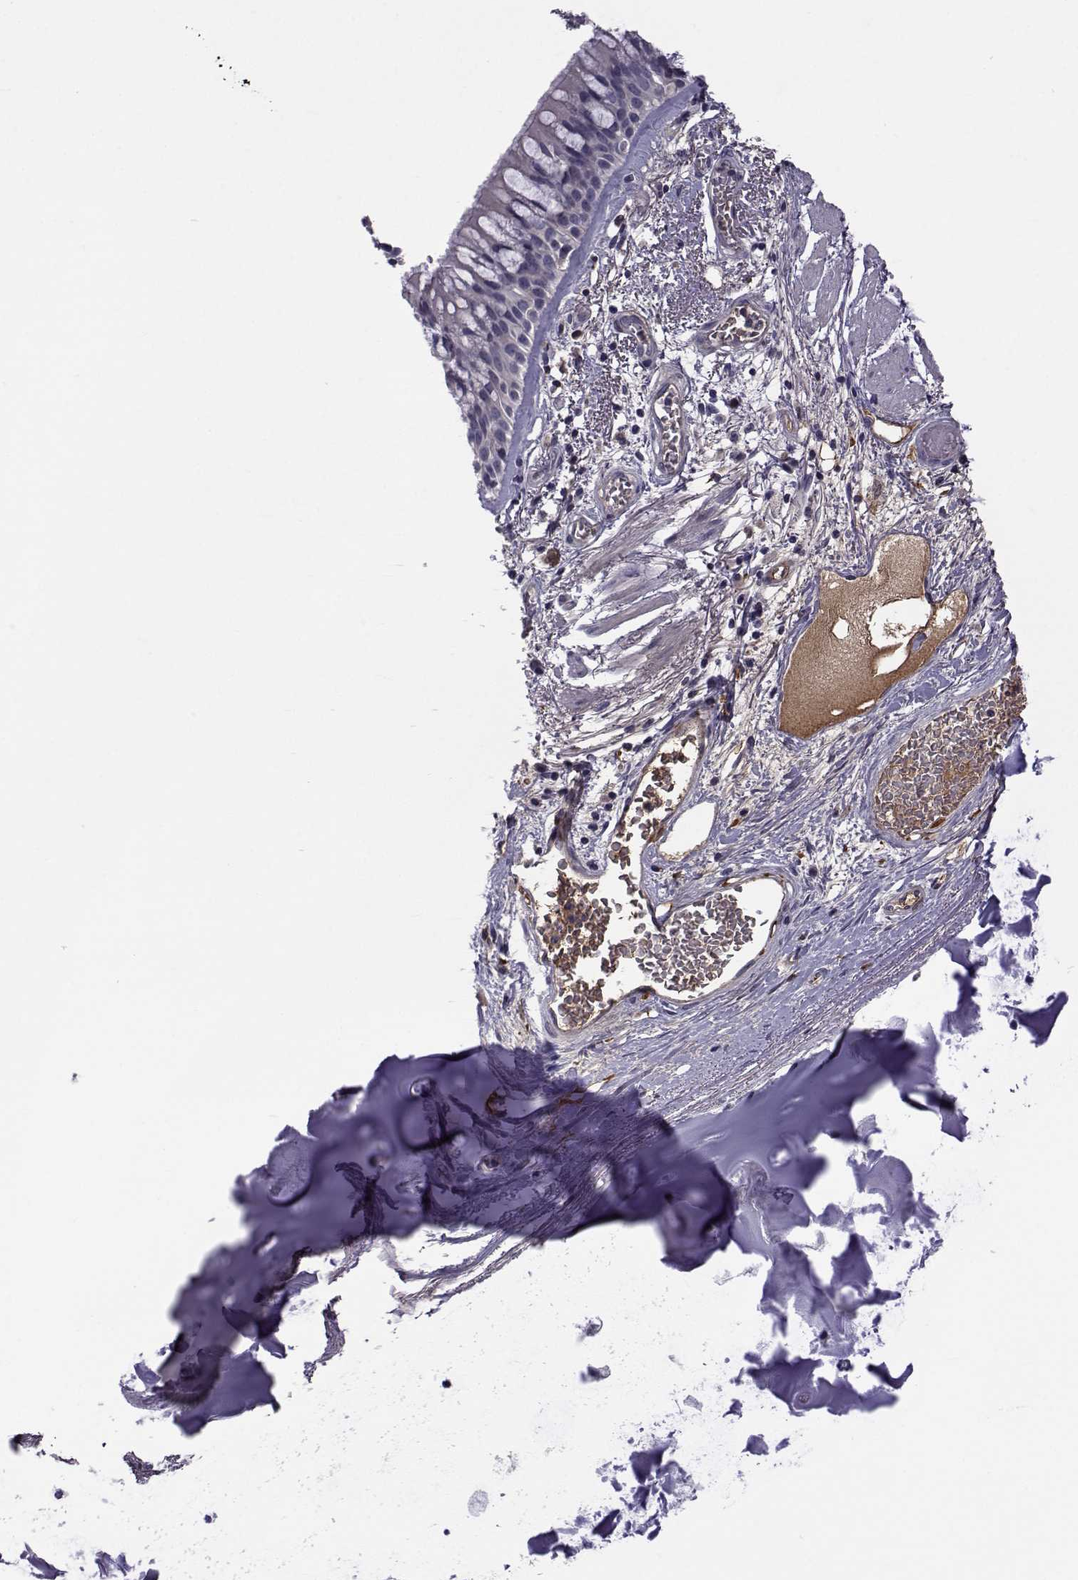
{"staining": {"intensity": "negative", "quantity": "none", "location": "none"}, "tissue": "bronchus", "cell_type": "Respiratory epithelial cells", "image_type": "normal", "snomed": [{"axis": "morphology", "description": "Normal tissue, NOS"}, {"axis": "topography", "description": "Bronchus"}, {"axis": "topography", "description": "Lung"}], "caption": "Respiratory epithelial cells are negative for protein expression in benign human bronchus. Nuclei are stained in blue.", "gene": "TNFRSF11B", "patient": {"sex": "female", "age": 57}}